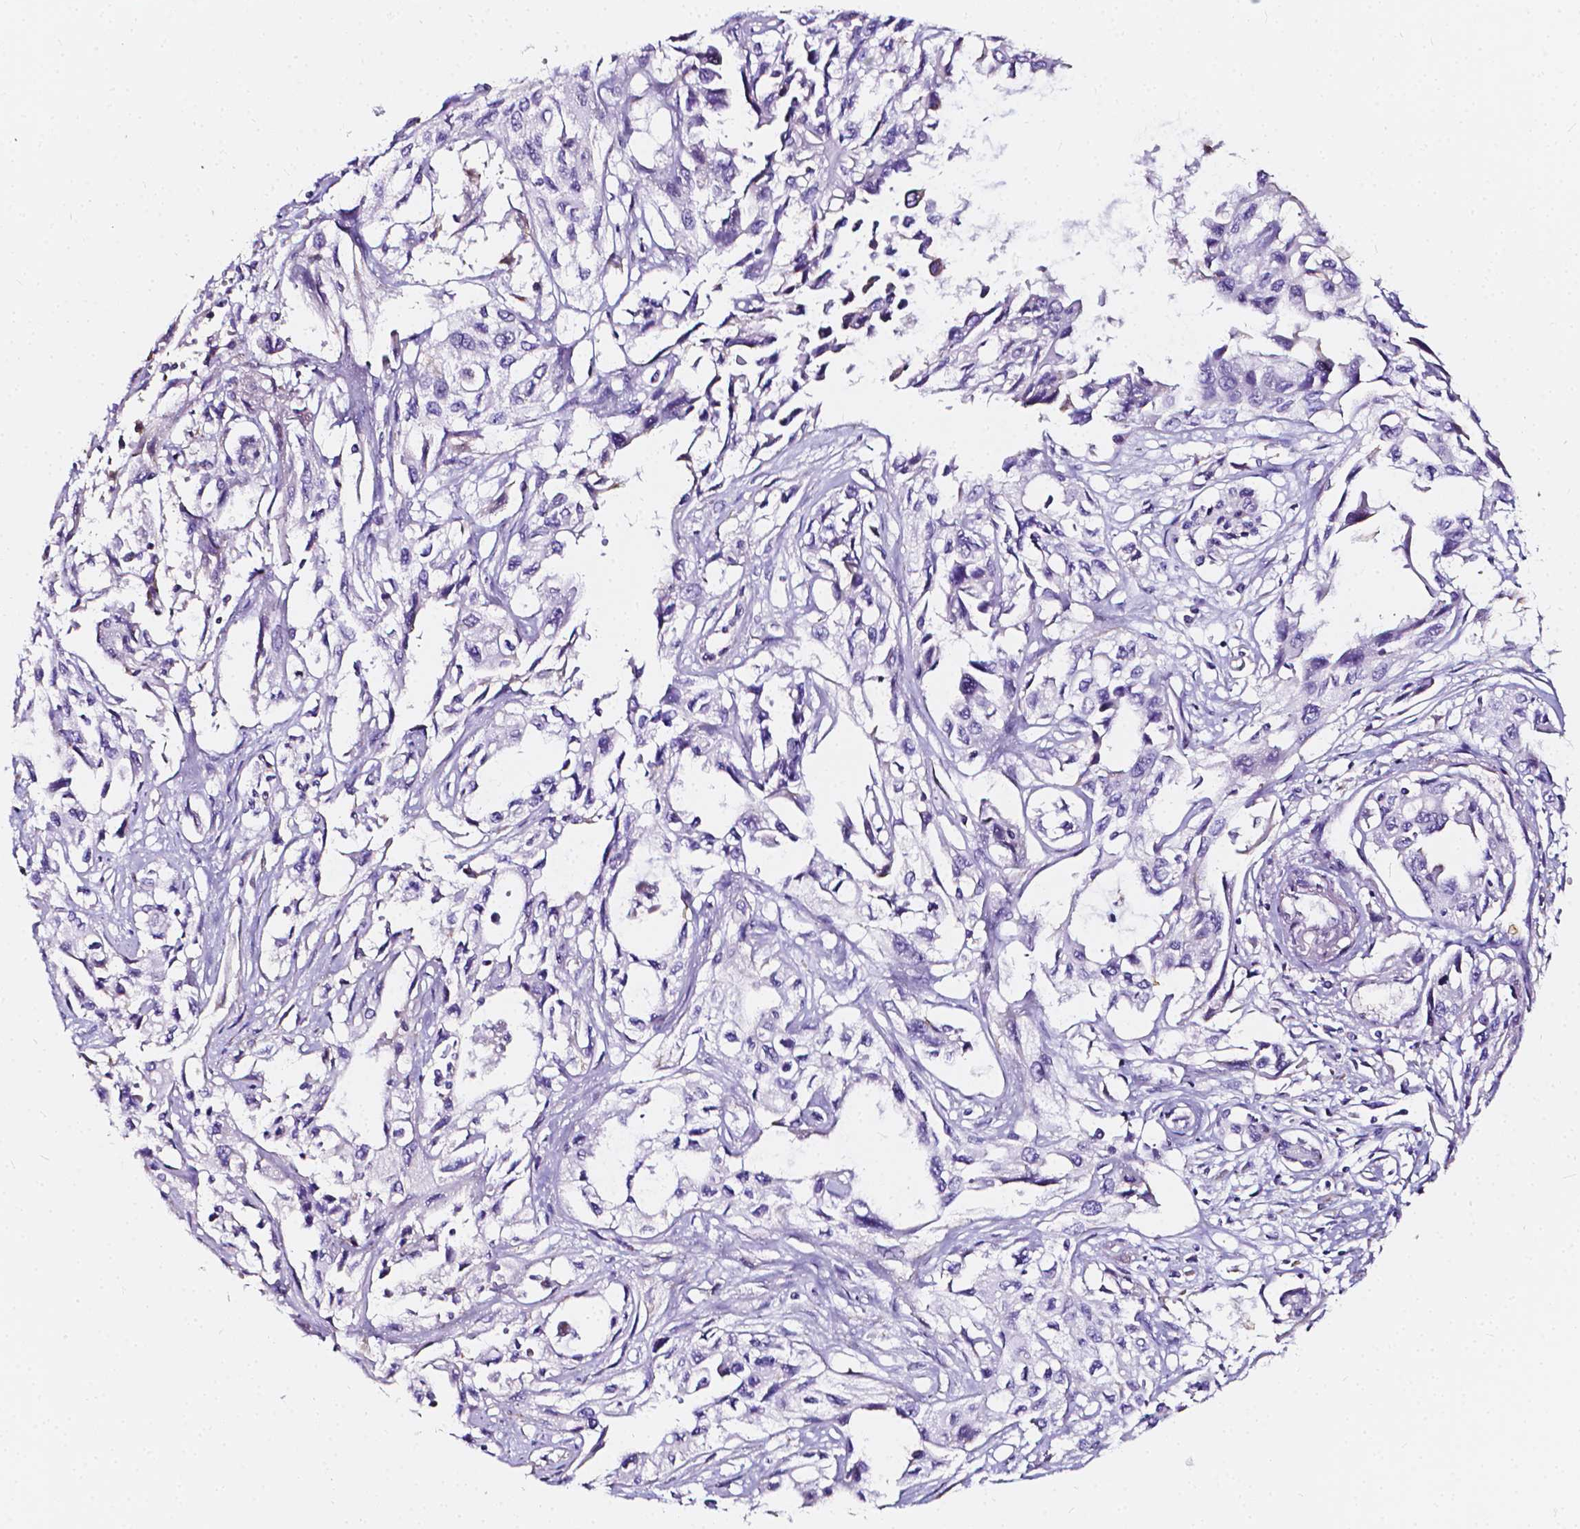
{"staining": {"intensity": "negative", "quantity": "none", "location": "none"}, "tissue": "pancreatic cancer", "cell_type": "Tumor cells", "image_type": "cancer", "snomed": [{"axis": "morphology", "description": "Adenocarcinoma, NOS"}, {"axis": "topography", "description": "Pancreas"}], "caption": "Immunohistochemistry of human pancreatic adenocarcinoma displays no expression in tumor cells.", "gene": "CLSTN2", "patient": {"sex": "female", "age": 55}}